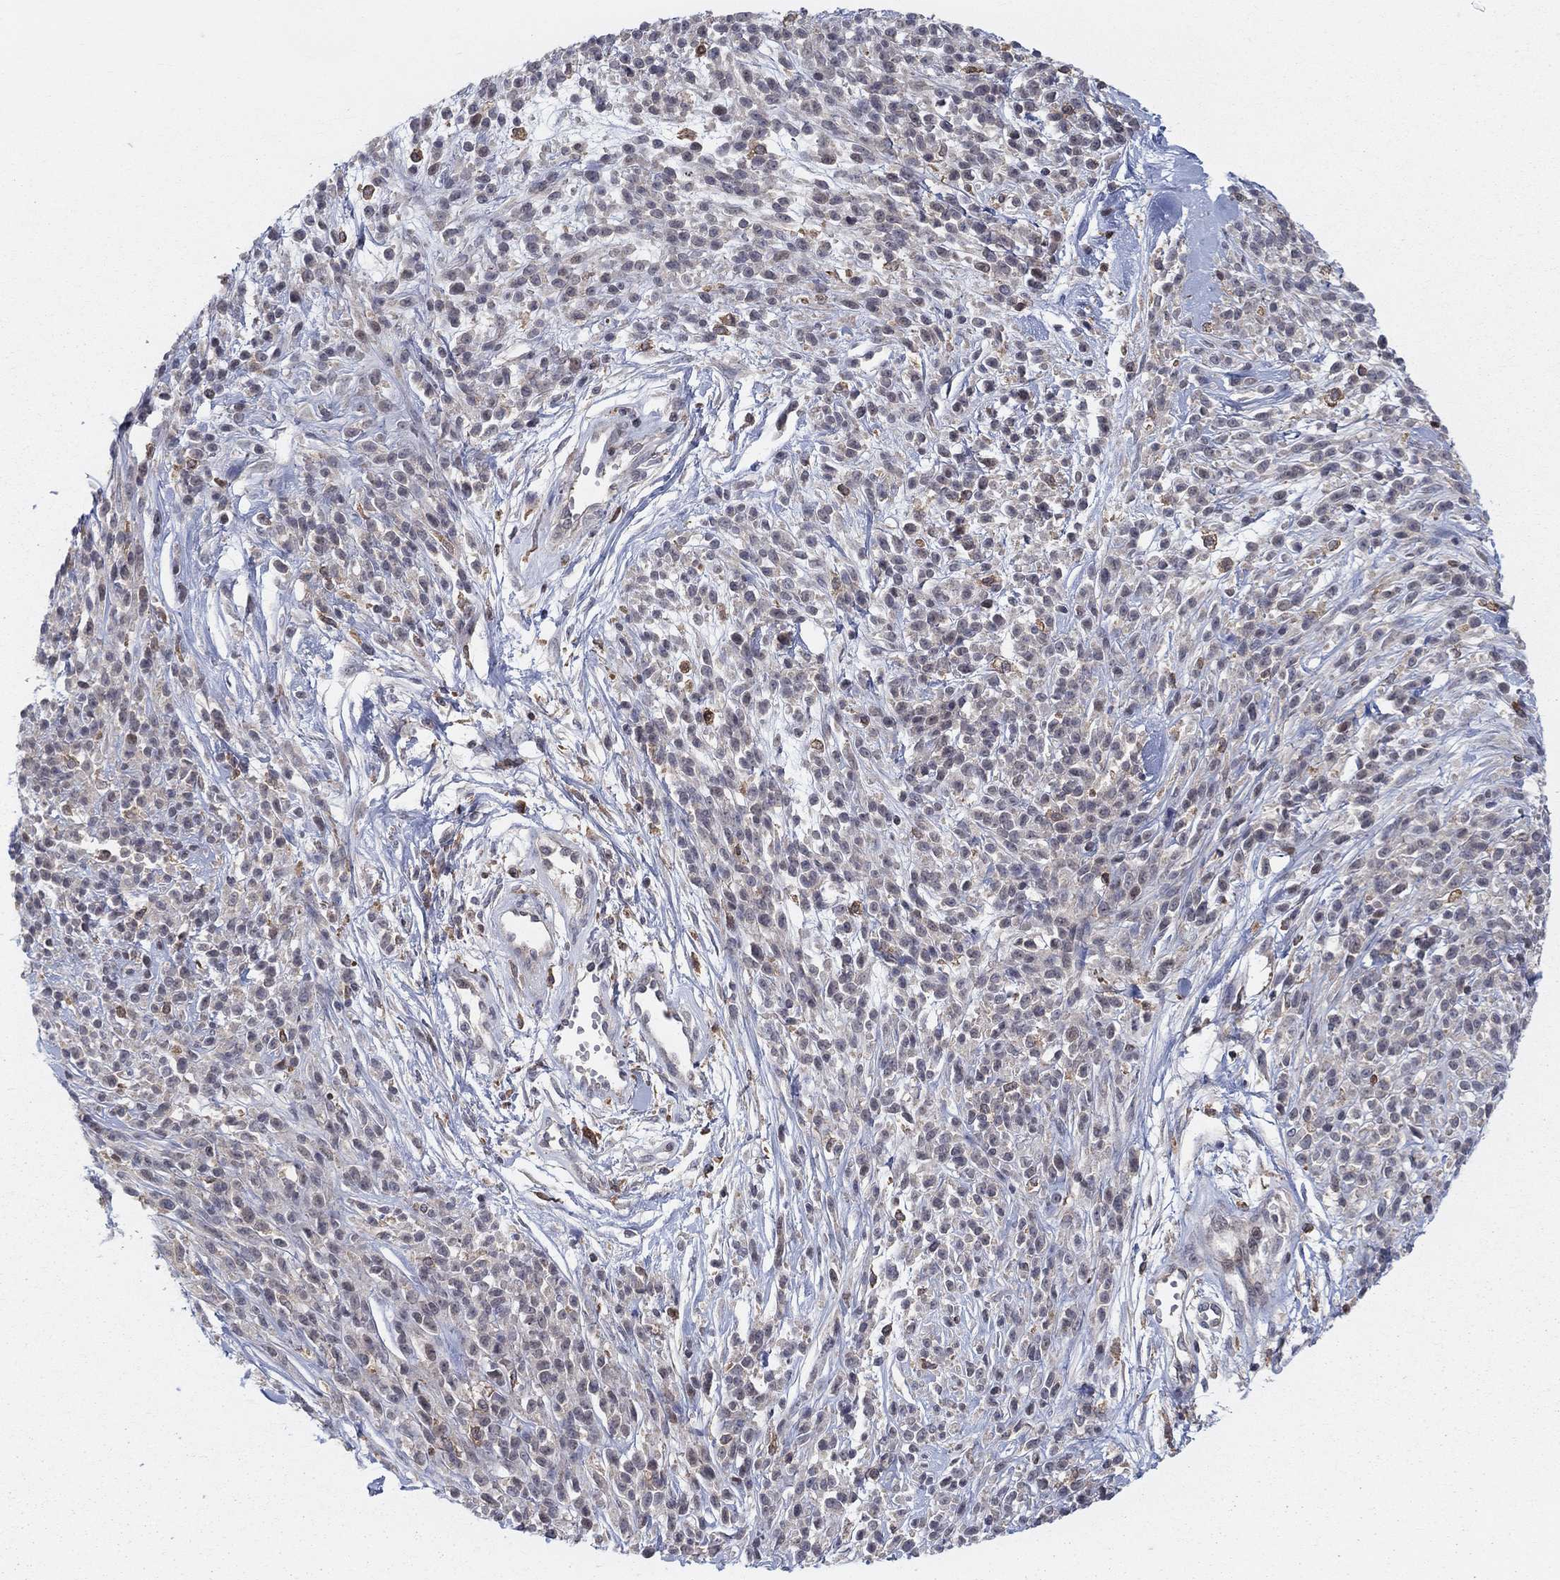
{"staining": {"intensity": "negative", "quantity": "none", "location": "none"}, "tissue": "melanoma", "cell_type": "Tumor cells", "image_type": "cancer", "snomed": [{"axis": "morphology", "description": "Malignant melanoma, NOS"}, {"axis": "topography", "description": "Skin"}, {"axis": "topography", "description": "Skin of trunk"}], "caption": "Melanoma was stained to show a protein in brown. There is no significant expression in tumor cells.", "gene": "ZNHIT3", "patient": {"sex": "male", "age": 74}}